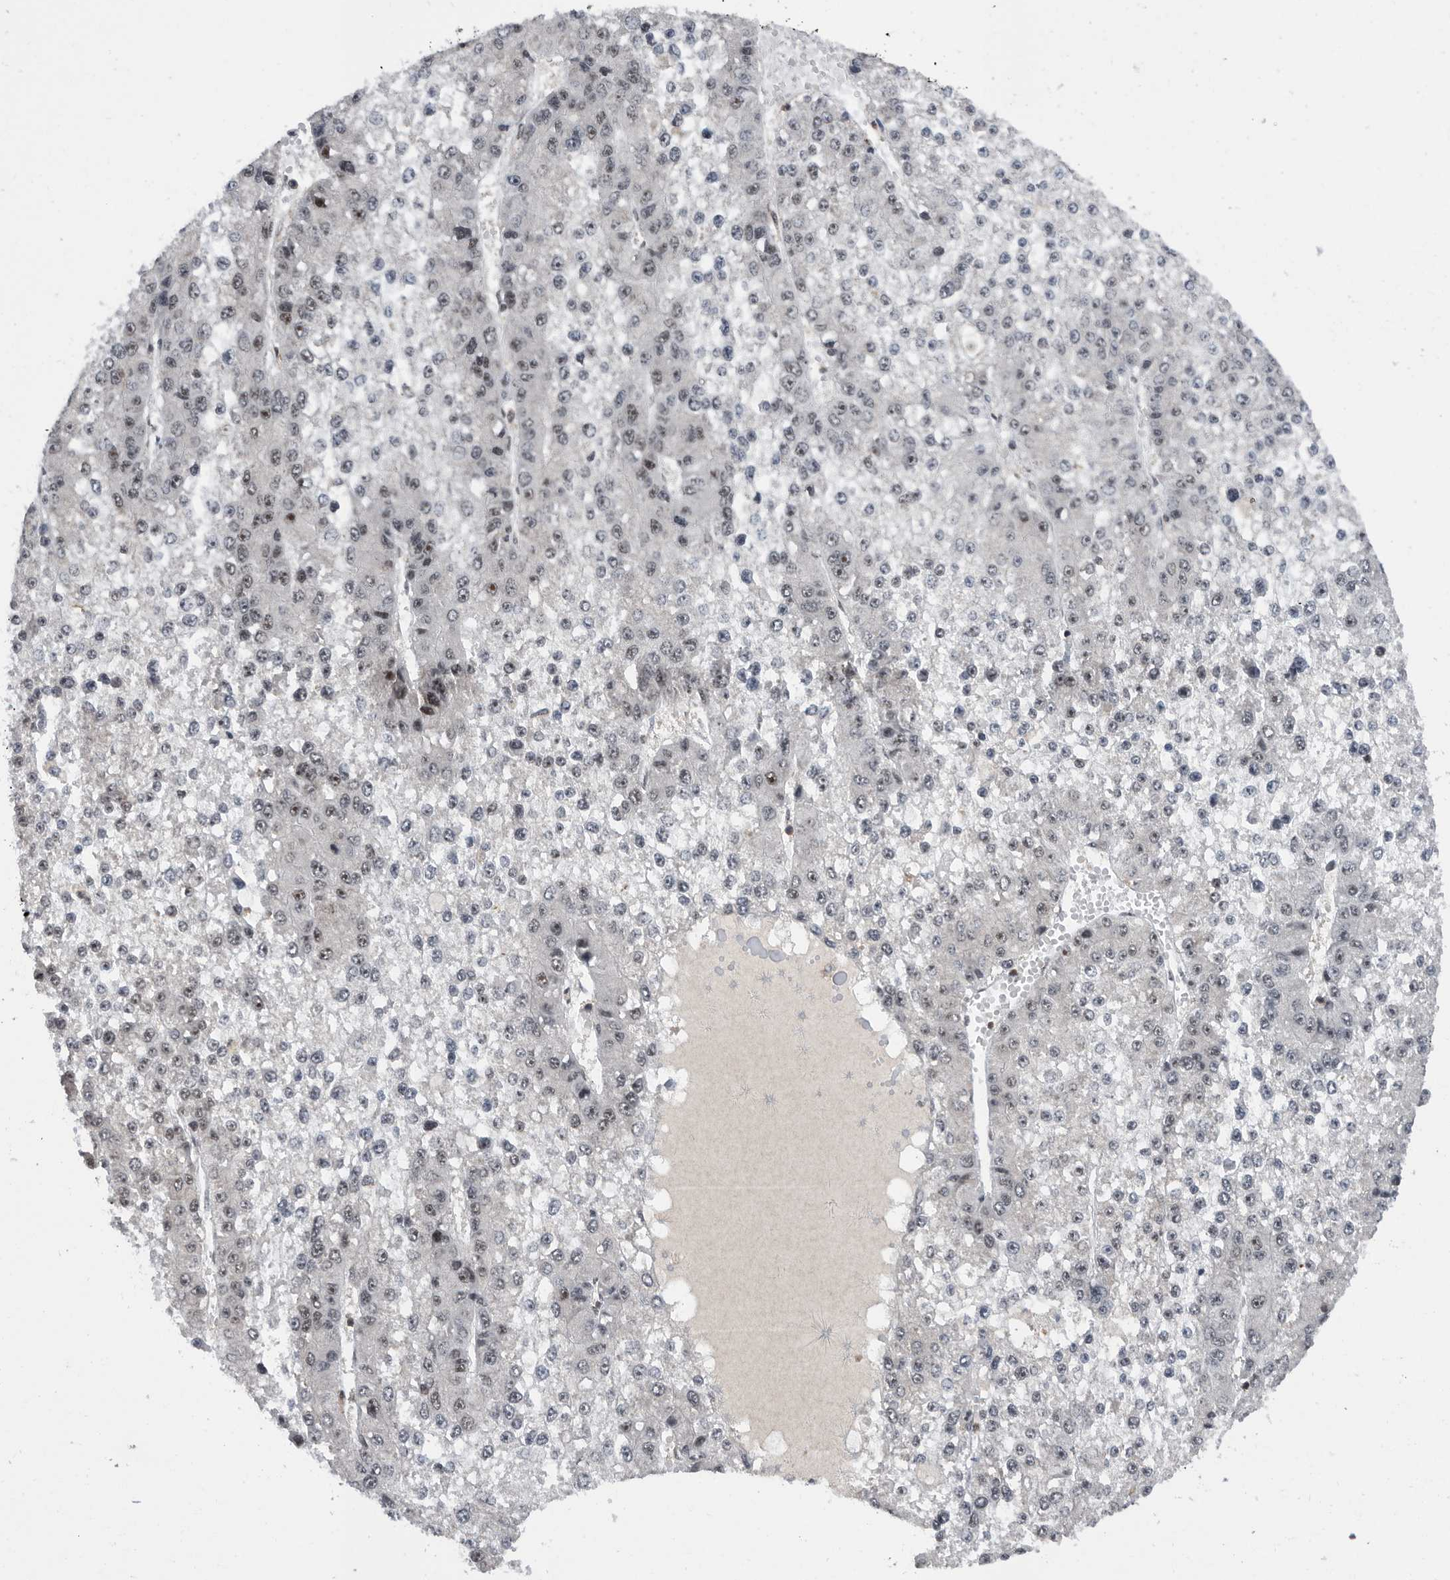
{"staining": {"intensity": "weak", "quantity": "<25%", "location": "nuclear"}, "tissue": "liver cancer", "cell_type": "Tumor cells", "image_type": "cancer", "snomed": [{"axis": "morphology", "description": "Carcinoma, Hepatocellular, NOS"}, {"axis": "topography", "description": "Liver"}], "caption": "Immunohistochemical staining of human liver cancer shows no significant staining in tumor cells.", "gene": "ZNF260", "patient": {"sex": "female", "age": 73}}